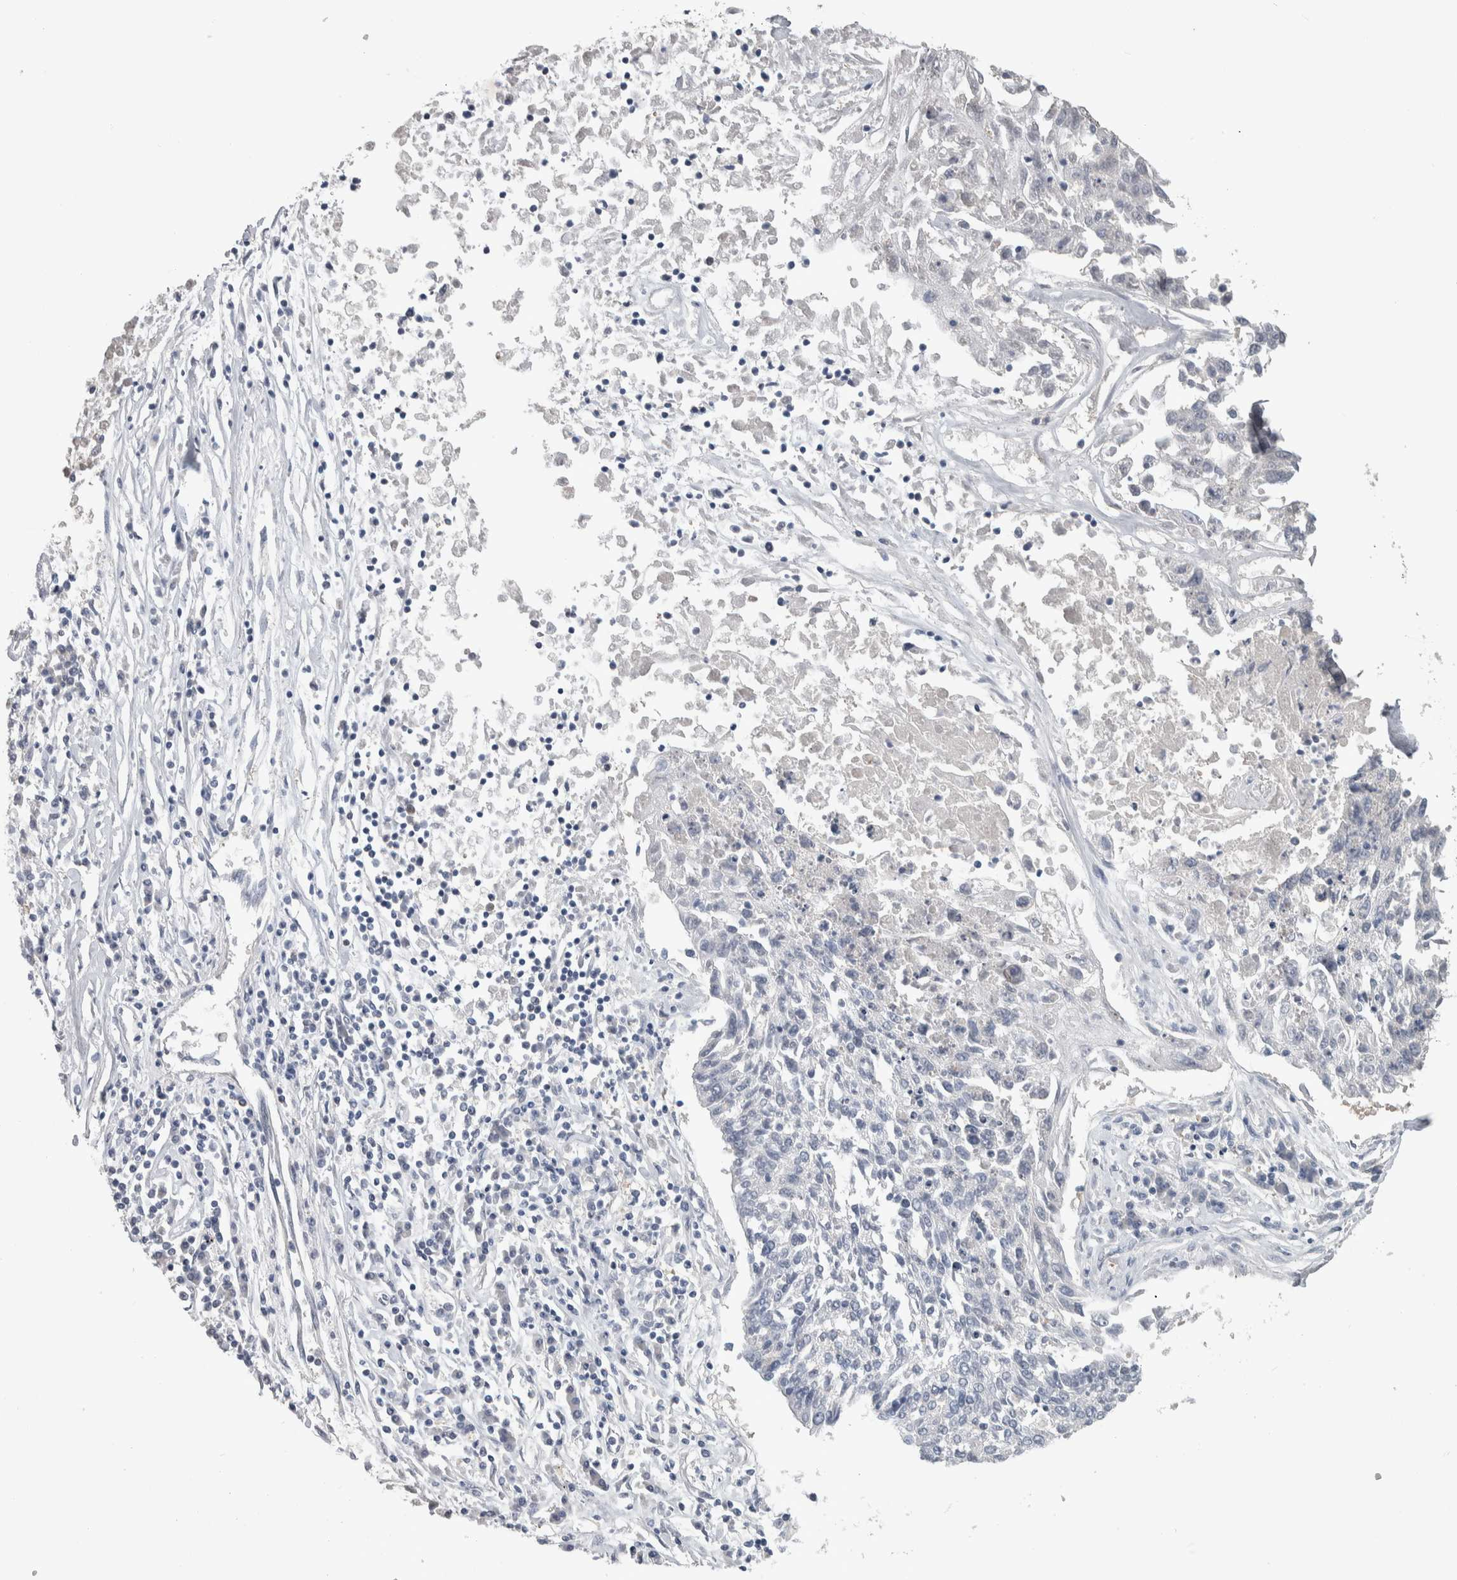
{"staining": {"intensity": "negative", "quantity": "none", "location": "none"}, "tissue": "lung cancer", "cell_type": "Tumor cells", "image_type": "cancer", "snomed": [{"axis": "morphology", "description": "Normal tissue, NOS"}, {"axis": "morphology", "description": "Squamous cell carcinoma, NOS"}, {"axis": "topography", "description": "Lymph node"}, {"axis": "topography", "description": "Cartilage tissue"}, {"axis": "topography", "description": "Bronchus"}, {"axis": "topography", "description": "Lung"}, {"axis": "topography", "description": "Peripheral nerve tissue"}], "caption": "IHC image of neoplastic tissue: lung squamous cell carcinoma stained with DAB (3,3'-diaminobenzidine) displays no significant protein expression in tumor cells.", "gene": "GPHN", "patient": {"sex": "female", "age": 49}}